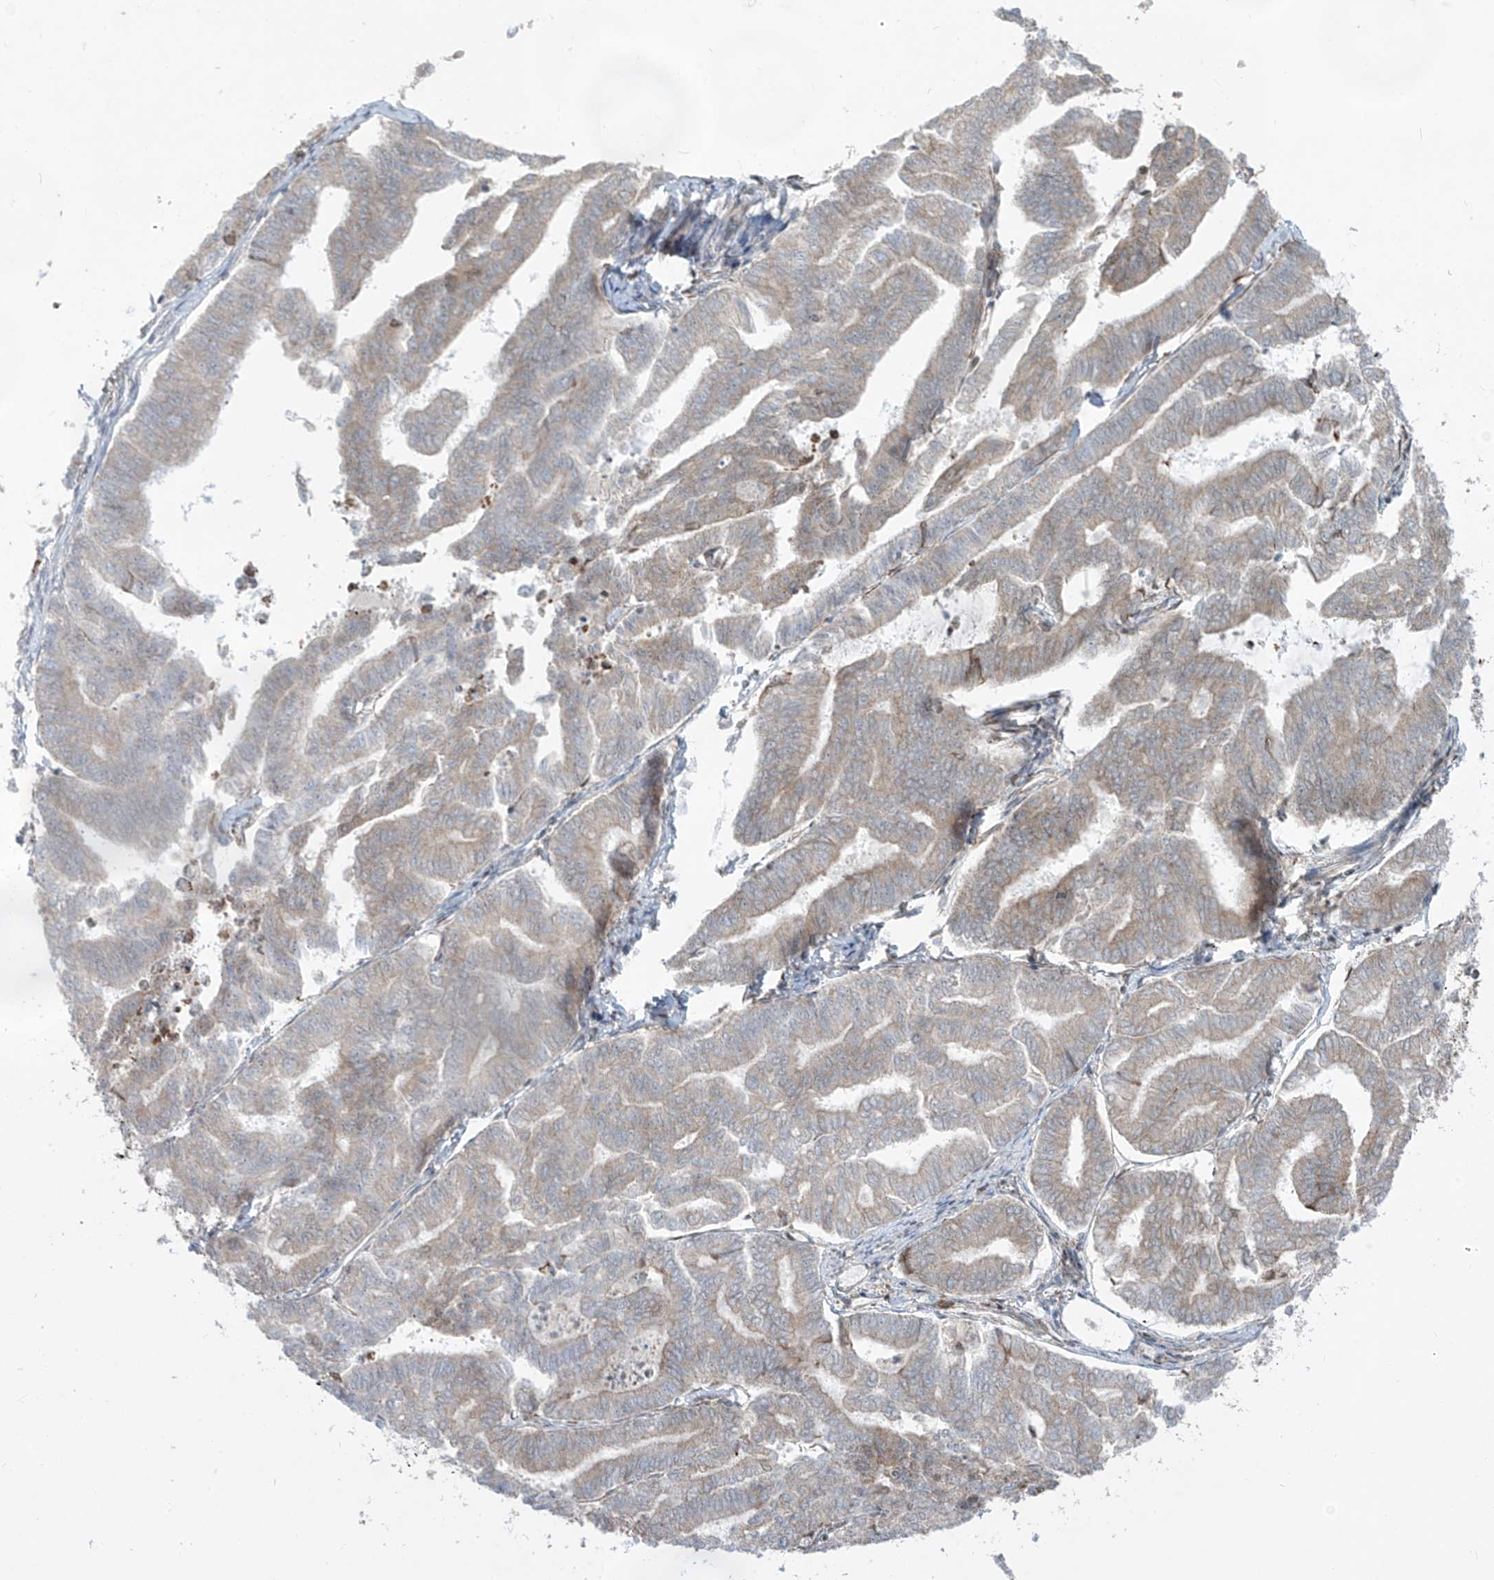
{"staining": {"intensity": "weak", "quantity": "25%-75%", "location": "cytoplasmic/membranous"}, "tissue": "endometrial cancer", "cell_type": "Tumor cells", "image_type": "cancer", "snomed": [{"axis": "morphology", "description": "Adenocarcinoma, NOS"}, {"axis": "topography", "description": "Endometrium"}], "caption": "Immunohistochemistry photomicrograph of neoplastic tissue: human endometrial cancer stained using immunohistochemistry (IHC) demonstrates low levels of weak protein expression localized specifically in the cytoplasmic/membranous of tumor cells, appearing as a cytoplasmic/membranous brown color.", "gene": "ZBTB8A", "patient": {"sex": "female", "age": 79}}